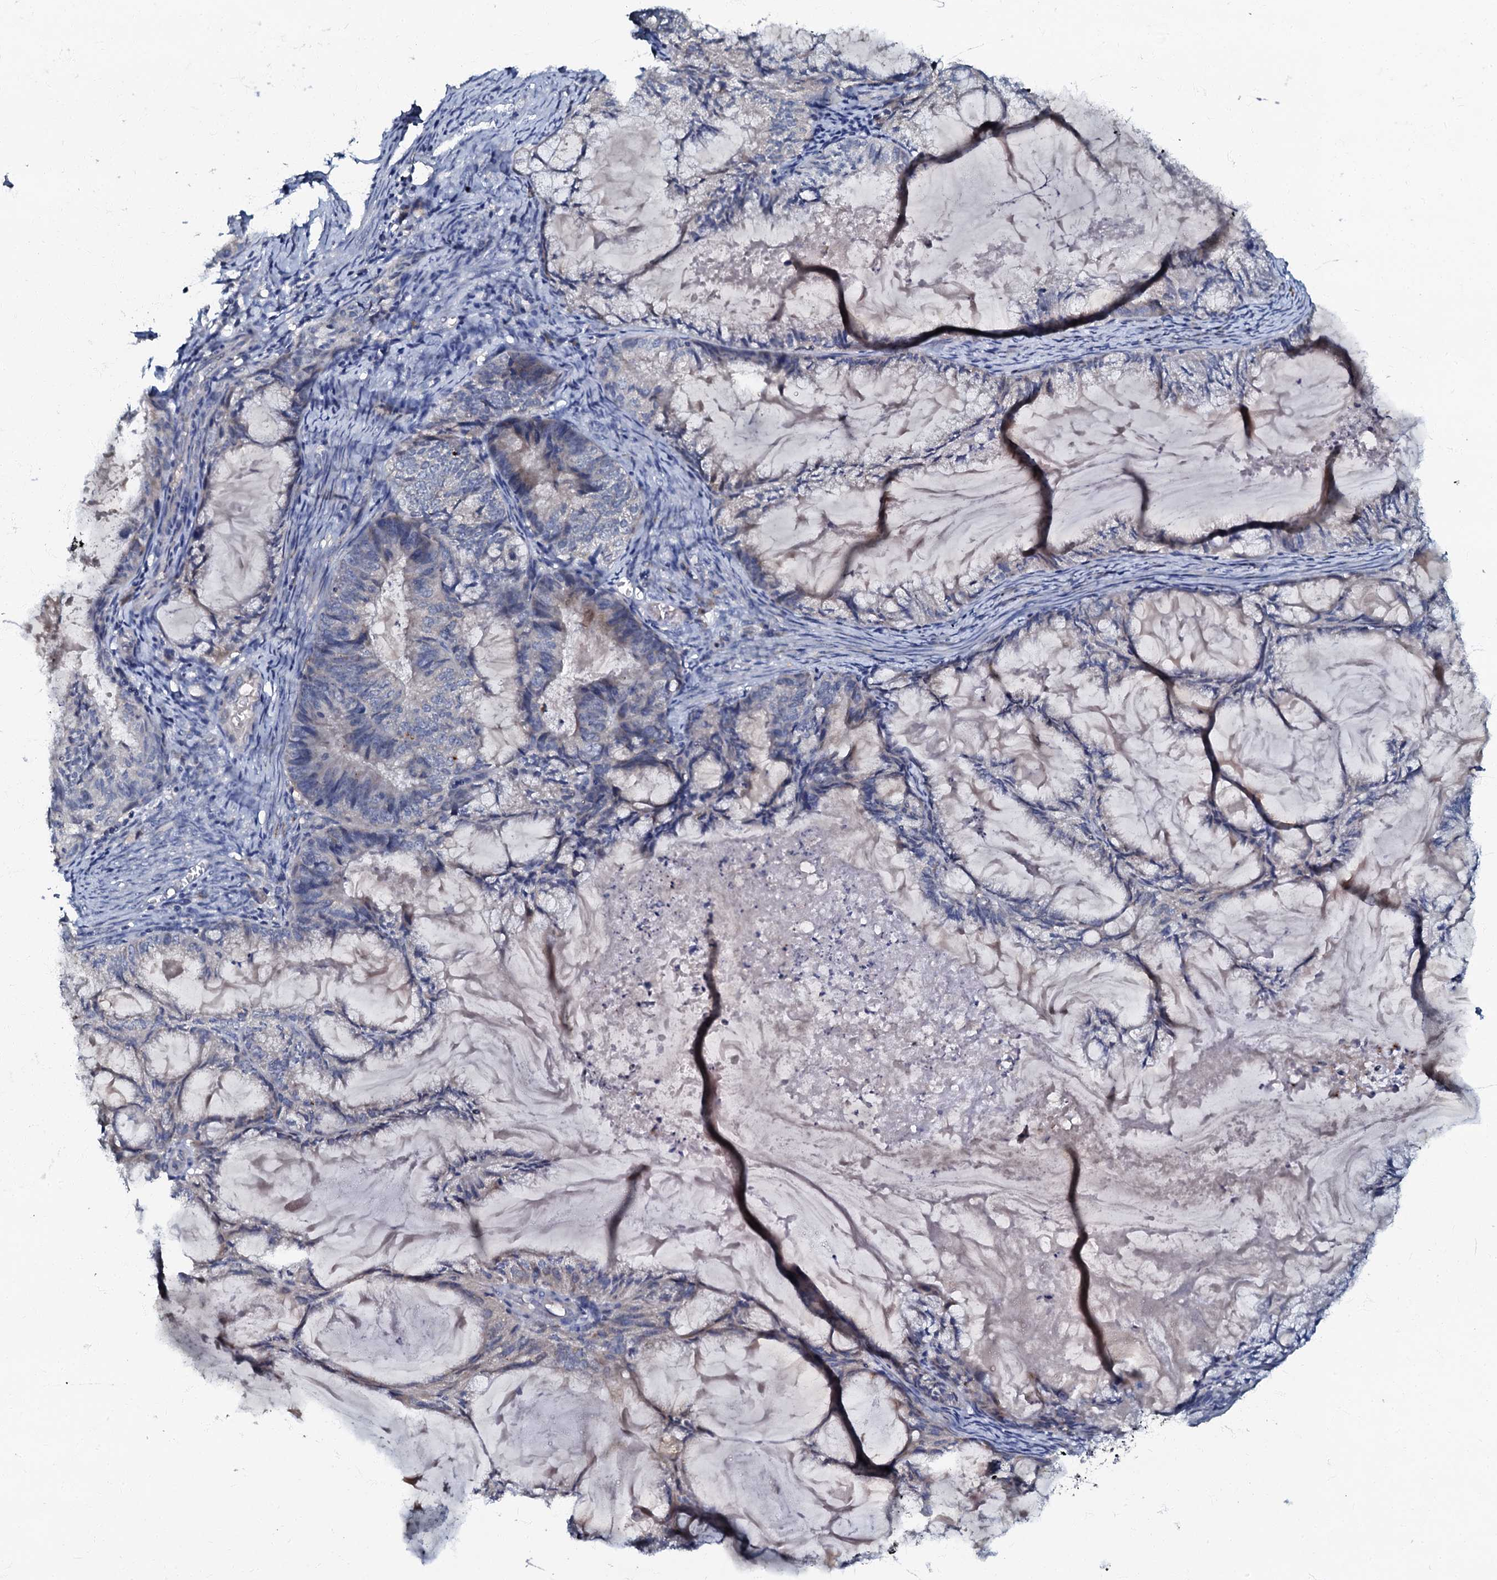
{"staining": {"intensity": "negative", "quantity": "none", "location": "none"}, "tissue": "endometrial cancer", "cell_type": "Tumor cells", "image_type": "cancer", "snomed": [{"axis": "morphology", "description": "Adenocarcinoma, NOS"}, {"axis": "topography", "description": "Endometrium"}], "caption": "Human adenocarcinoma (endometrial) stained for a protein using immunohistochemistry reveals no expression in tumor cells.", "gene": "OLAH", "patient": {"sex": "female", "age": 86}}